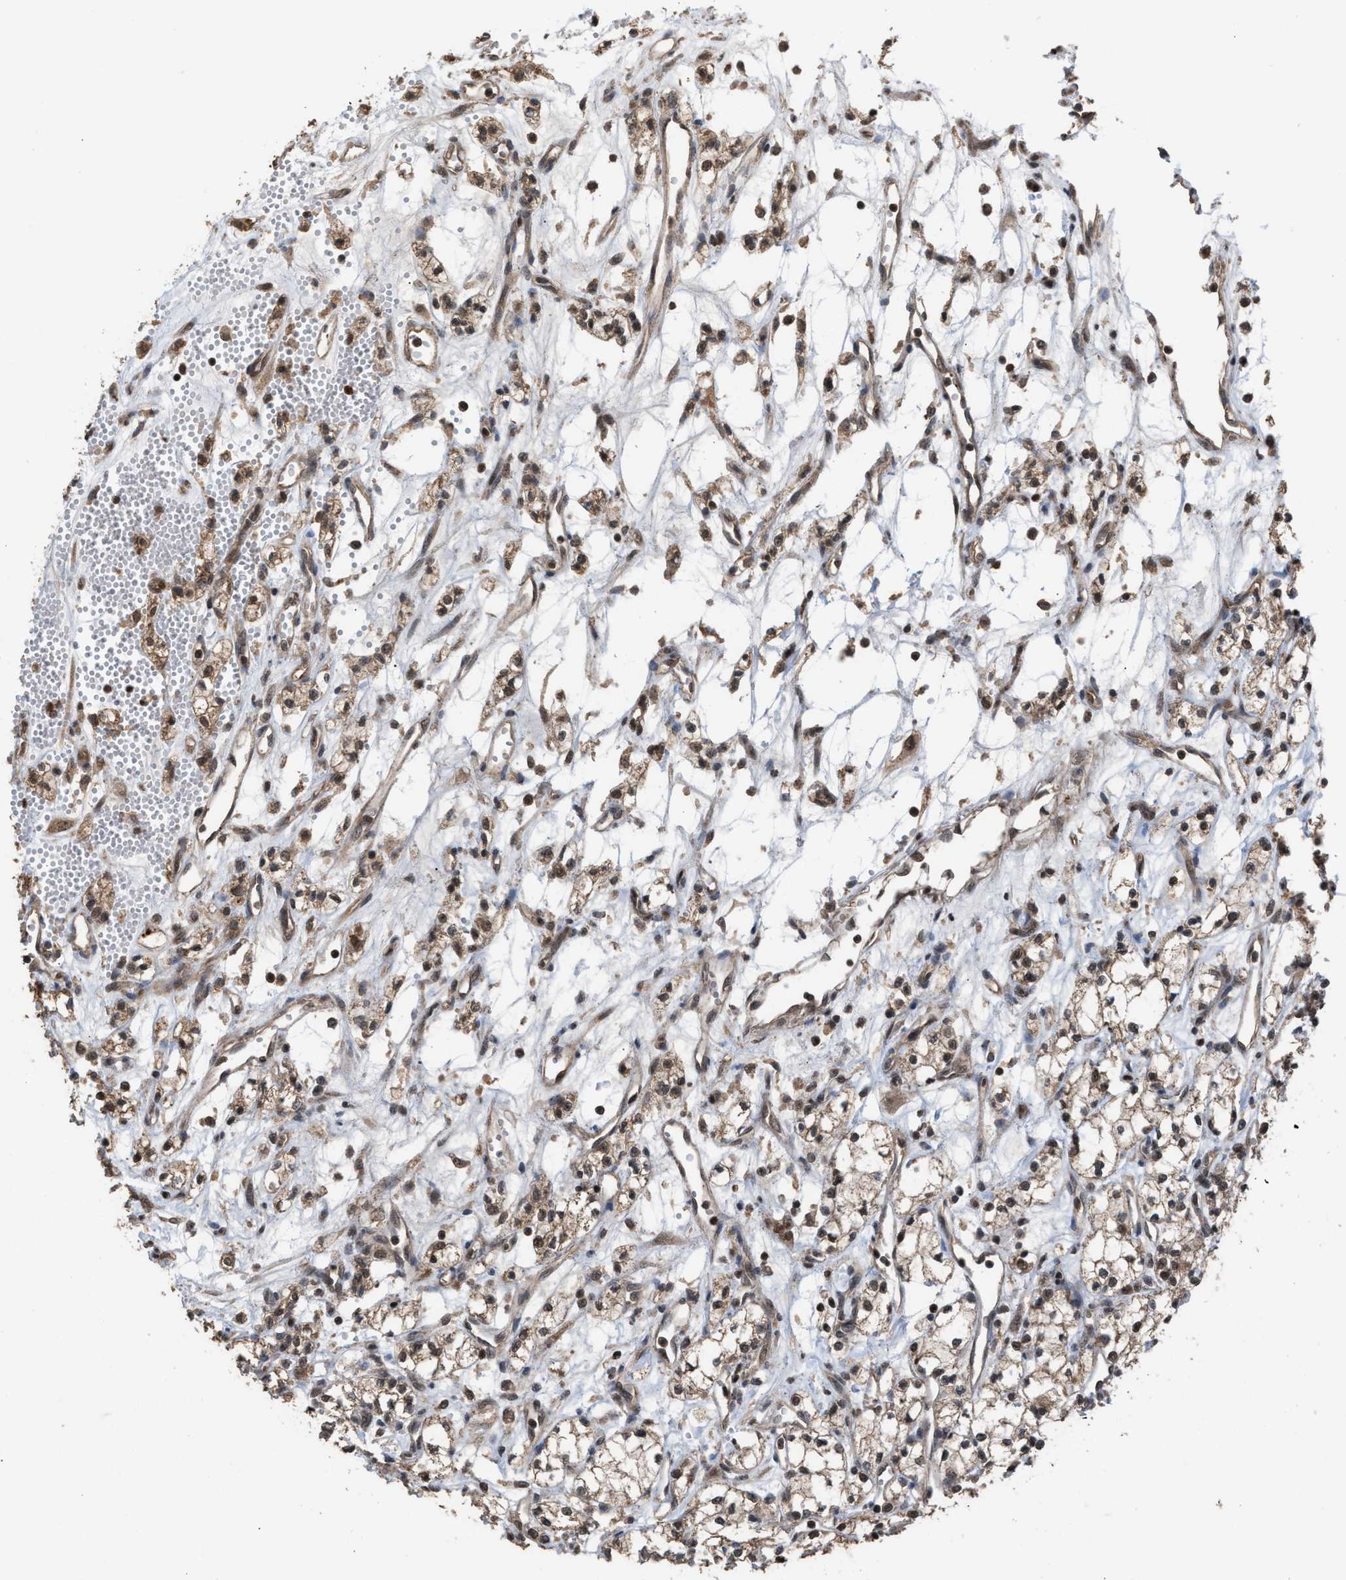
{"staining": {"intensity": "weak", "quantity": "25%-75%", "location": "cytoplasmic/membranous,nuclear"}, "tissue": "renal cancer", "cell_type": "Tumor cells", "image_type": "cancer", "snomed": [{"axis": "morphology", "description": "Adenocarcinoma, NOS"}, {"axis": "topography", "description": "Kidney"}], "caption": "Protein staining reveals weak cytoplasmic/membranous and nuclear expression in about 25%-75% of tumor cells in renal cancer (adenocarcinoma). (Brightfield microscopy of DAB IHC at high magnification).", "gene": "C9orf78", "patient": {"sex": "male", "age": 59}}